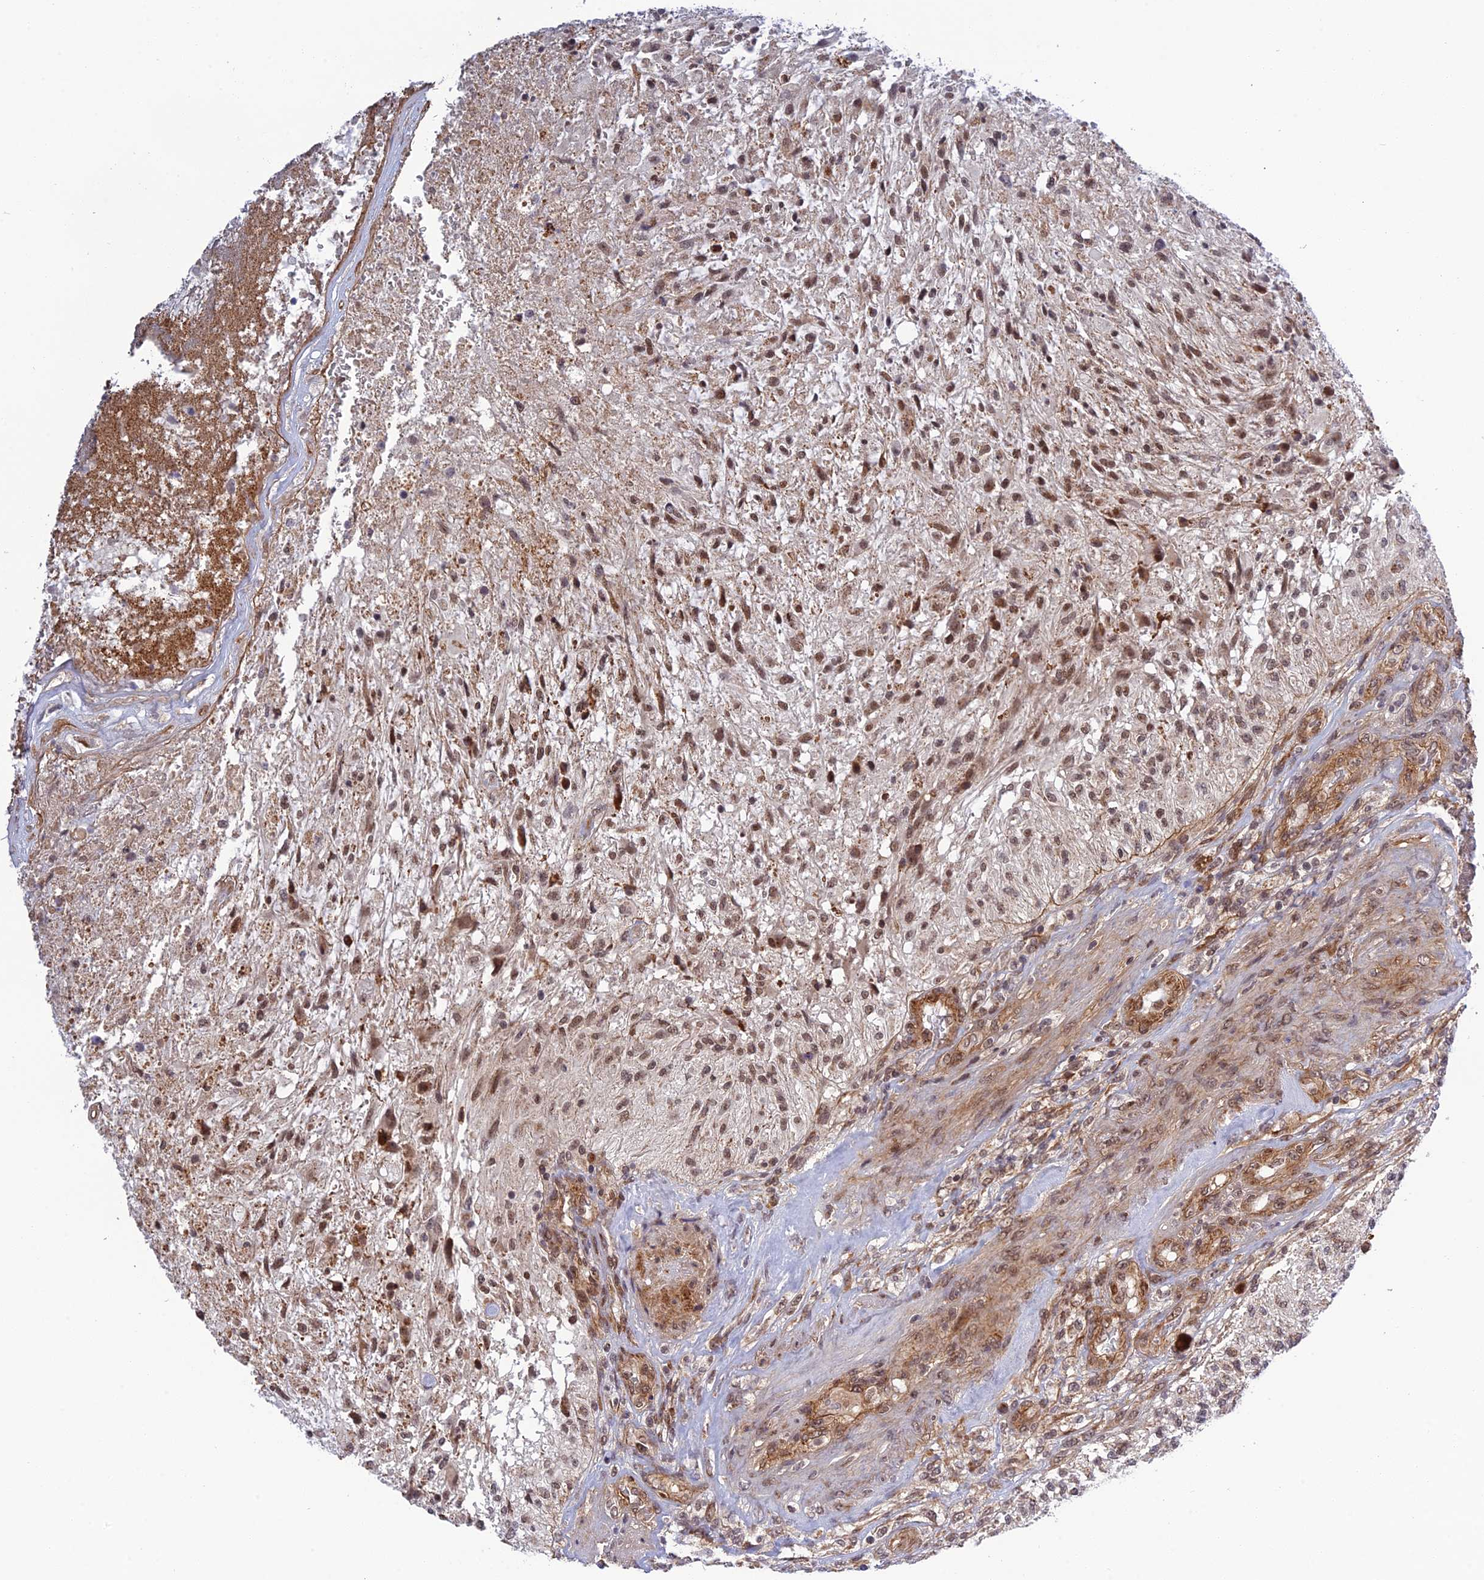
{"staining": {"intensity": "moderate", "quantity": ">75%", "location": "nuclear"}, "tissue": "glioma", "cell_type": "Tumor cells", "image_type": "cancer", "snomed": [{"axis": "morphology", "description": "Glioma, malignant, High grade"}, {"axis": "topography", "description": "Brain"}], "caption": "Approximately >75% of tumor cells in human glioma show moderate nuclear protein positivity as visualized by brown immunohistochemical staining.", "gene": "REXO1", "patient": {"sex": "male", "age": 56}}